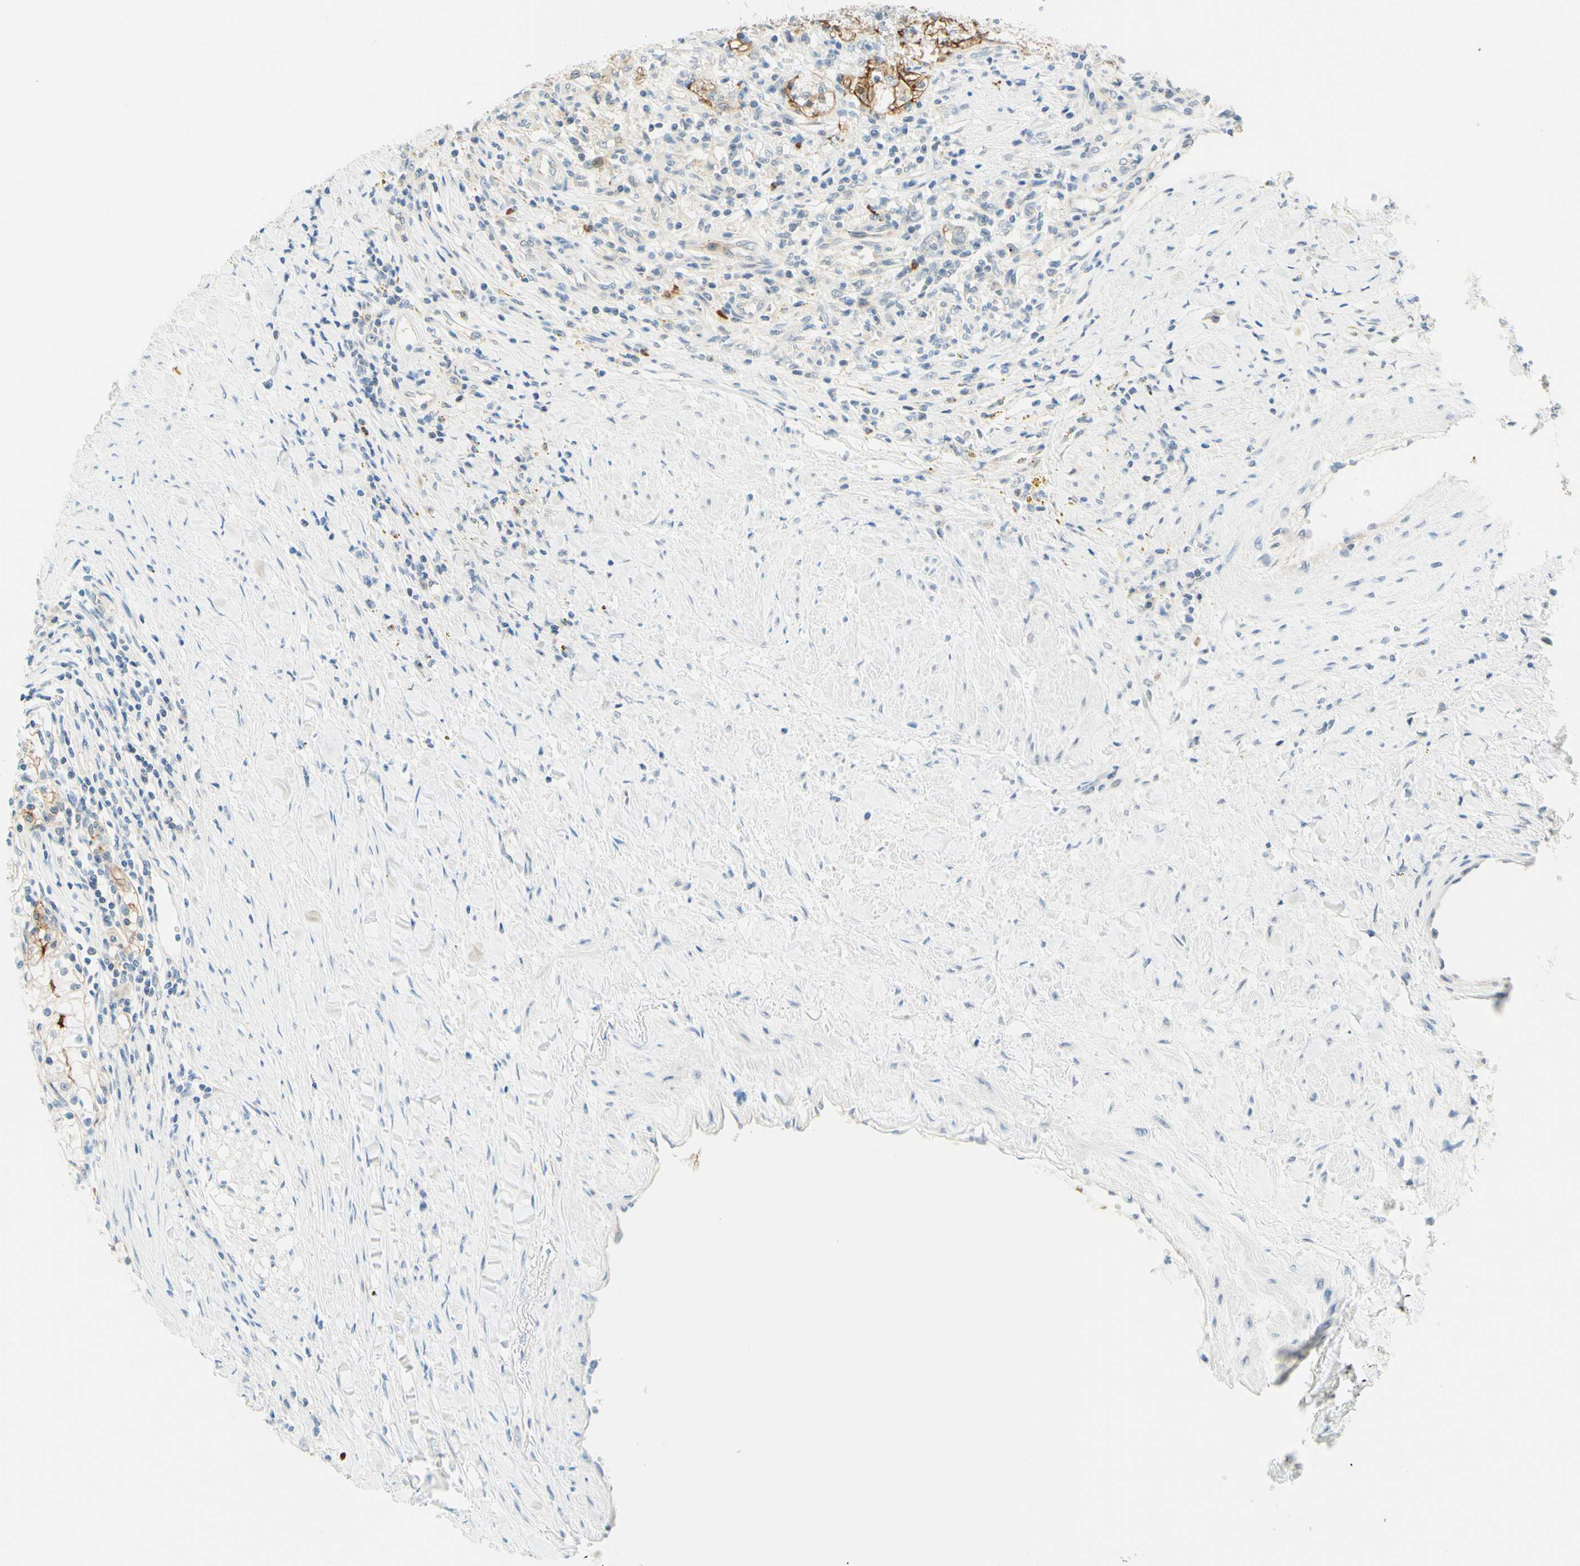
{"staining": {"intensity": "weak", "quantity": "<25%", "location": "cytoplasmic/membranous"}, "tissue": "renal cancer", "cell_type": "Tumor cells", "image_type": "cancer", "snomed": [{"axis": "morphology", "description": "Adenocarcinoma, NOS"}, {"axis": "topography", "description": "Kidney"}], "caption": "DAB (3,3'-diaminobenzidine) immunohistochemical staining of human adenocarcinoma (renal) exhibits no significant positivity in tumor cells.", "gene": "TREM2", "patient": {"sex": "male", "age": 68}}